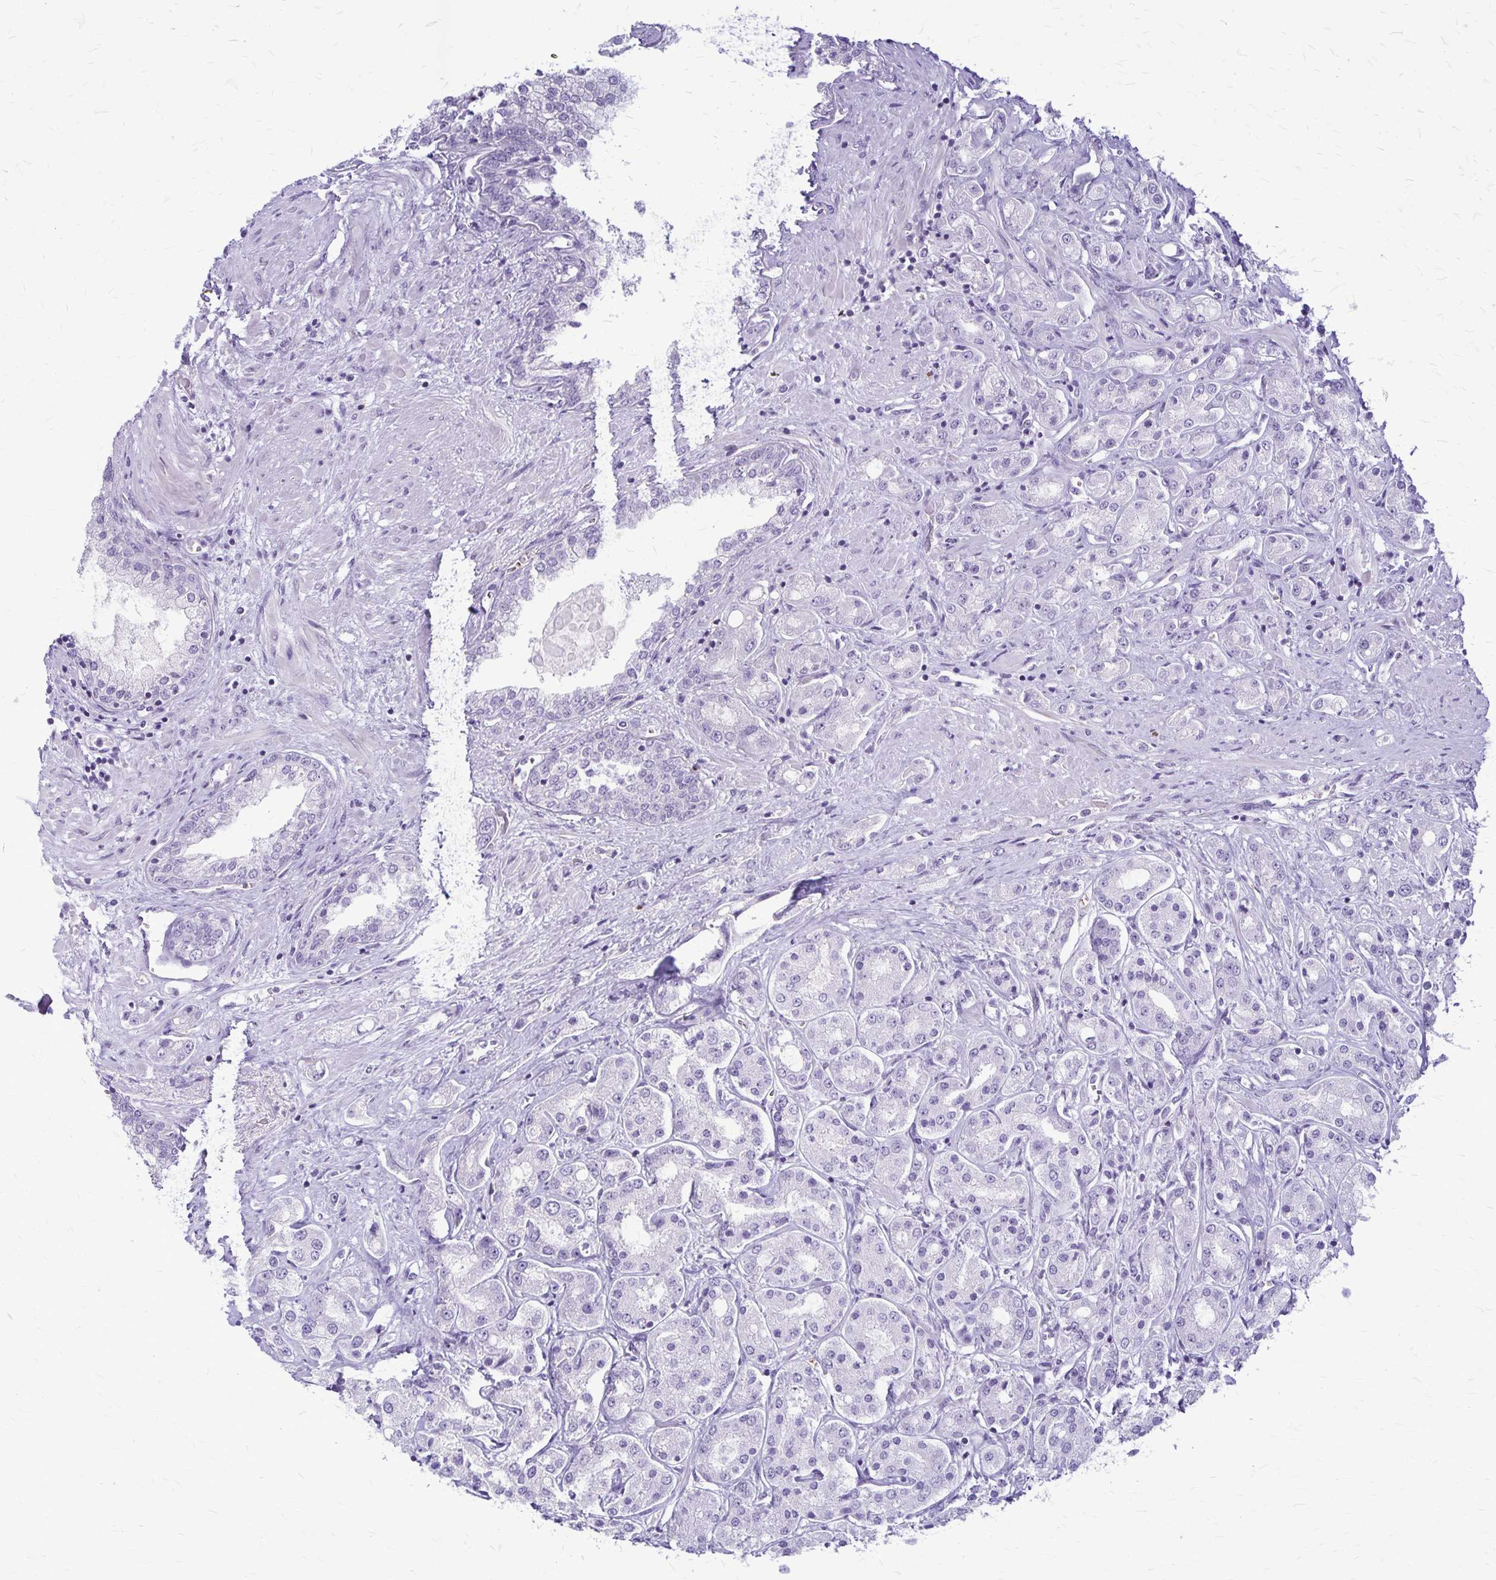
{"staining": {"intensity": "negative", "quantity": "none", "location": "none"}, "tissue": "prostate cancer", "cell_type": "Tumor cells", "image_type": "cancer", "snomed": [{"axis": "morphology", "description": "Adenocarcinoma, High grade"}, {"axis": "topography", "description": "Prostate"}], "caption": "Tumor cells are negative for brown protein staining in prostate cancer.", "gene": "GP9", "patient": {"sex": "male", "age": 67}}